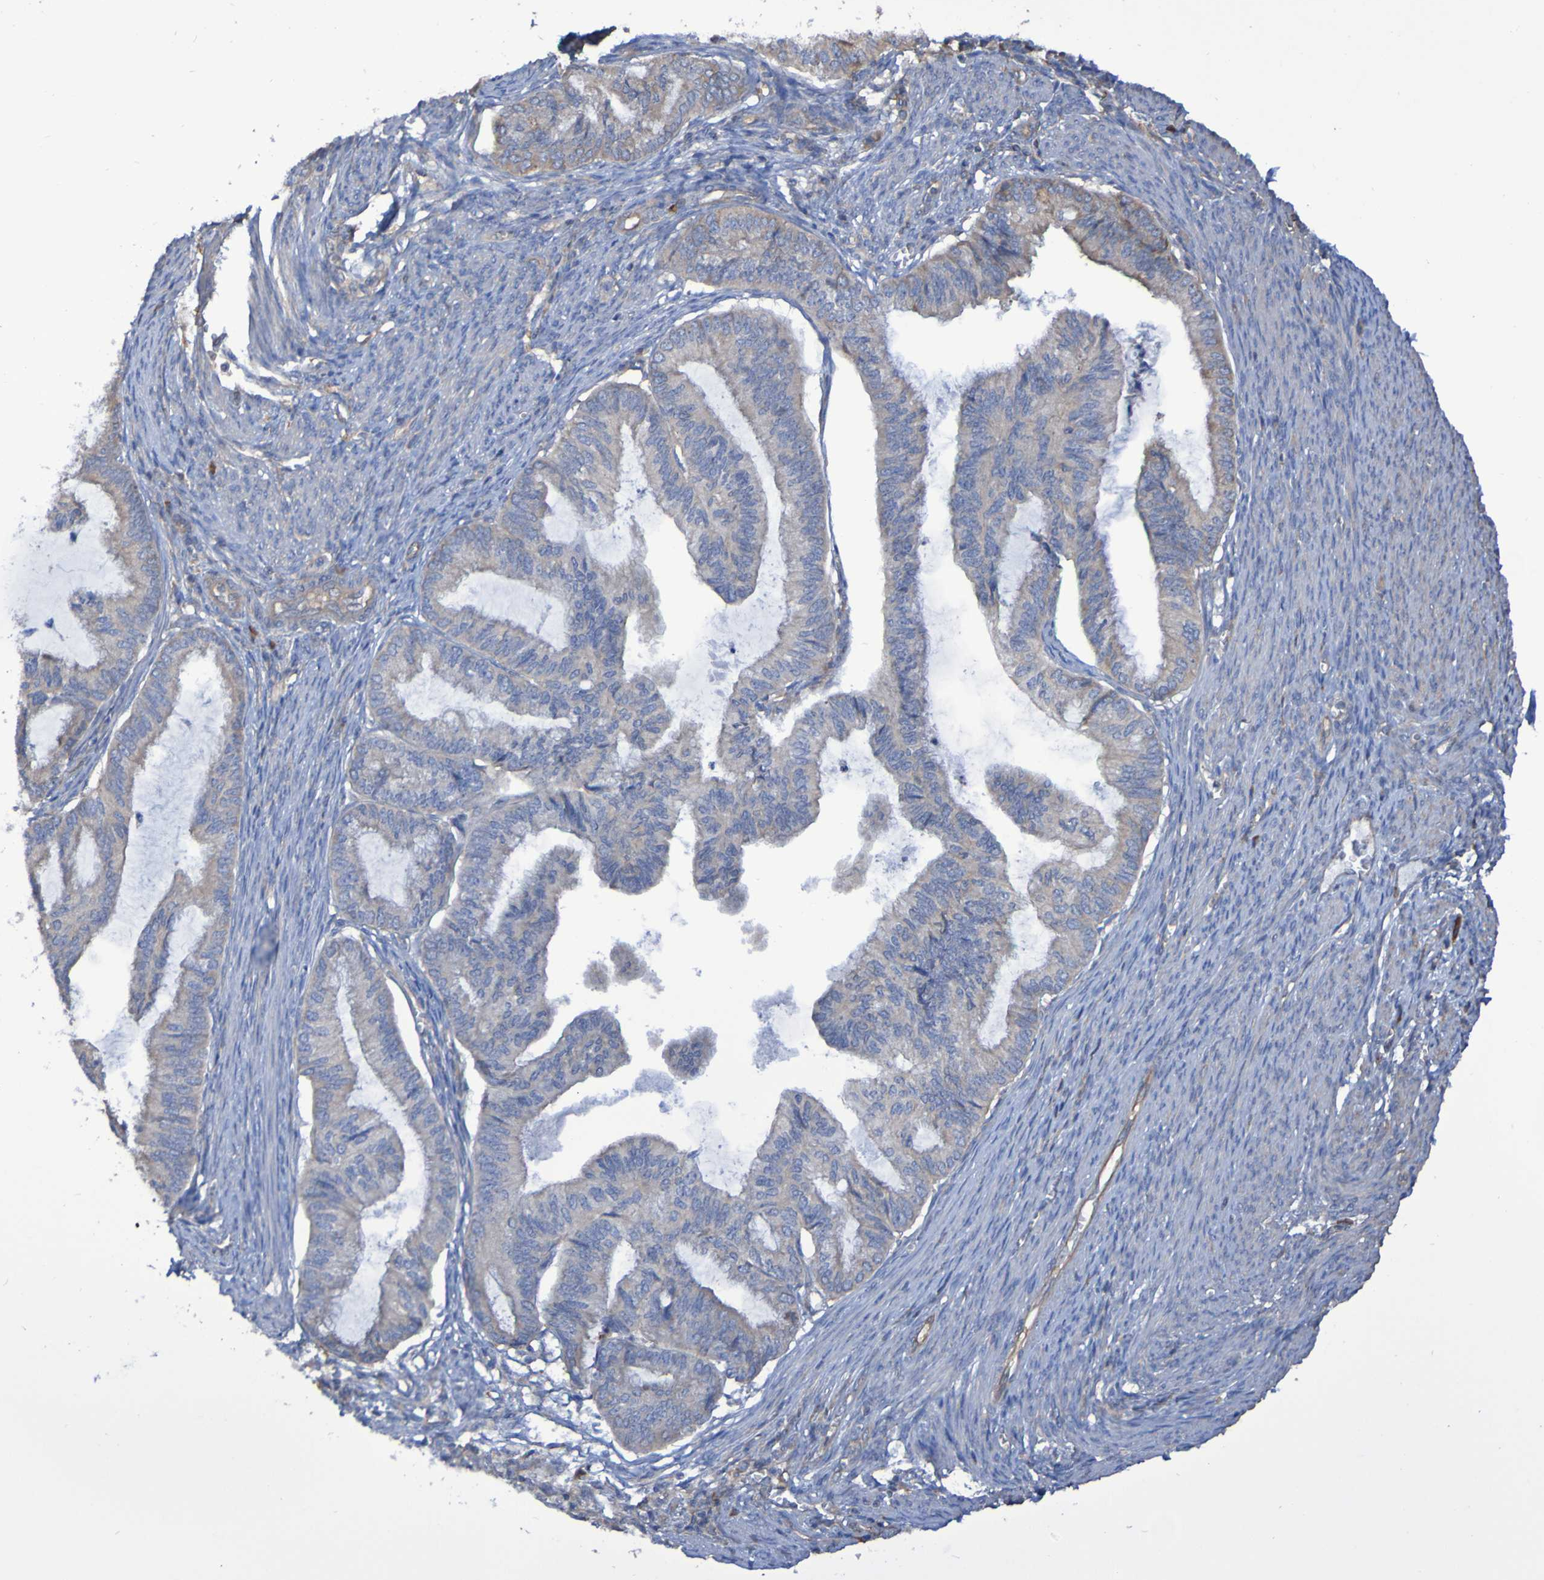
{"staining": {"intensity": "weak", "quantity": "<25%", "location": "cytoplasmic/membranous"}, "tissue": "cervical cancer", "cell_type": "Tumor cells", "image_type": "cancer", "snomed": [{"axis": "morphology", "description": "Normal tissue, NOS"}, {"axis": "morphology", "description": "Adenocarcinoma, NOS"}, {"axis": "topography", "description": "Cervix"}, {"axis": "topography", "description": "Endometrium"}], "caption": "Immunohistochemical staining of cervical cancer displays no significant expression in tumor cells. (Brightfield microscopy of DAB immunohistochemistry at high magnification).", "gene": "SYNJ1", "patient": {"sex": "female", "age": 86}}